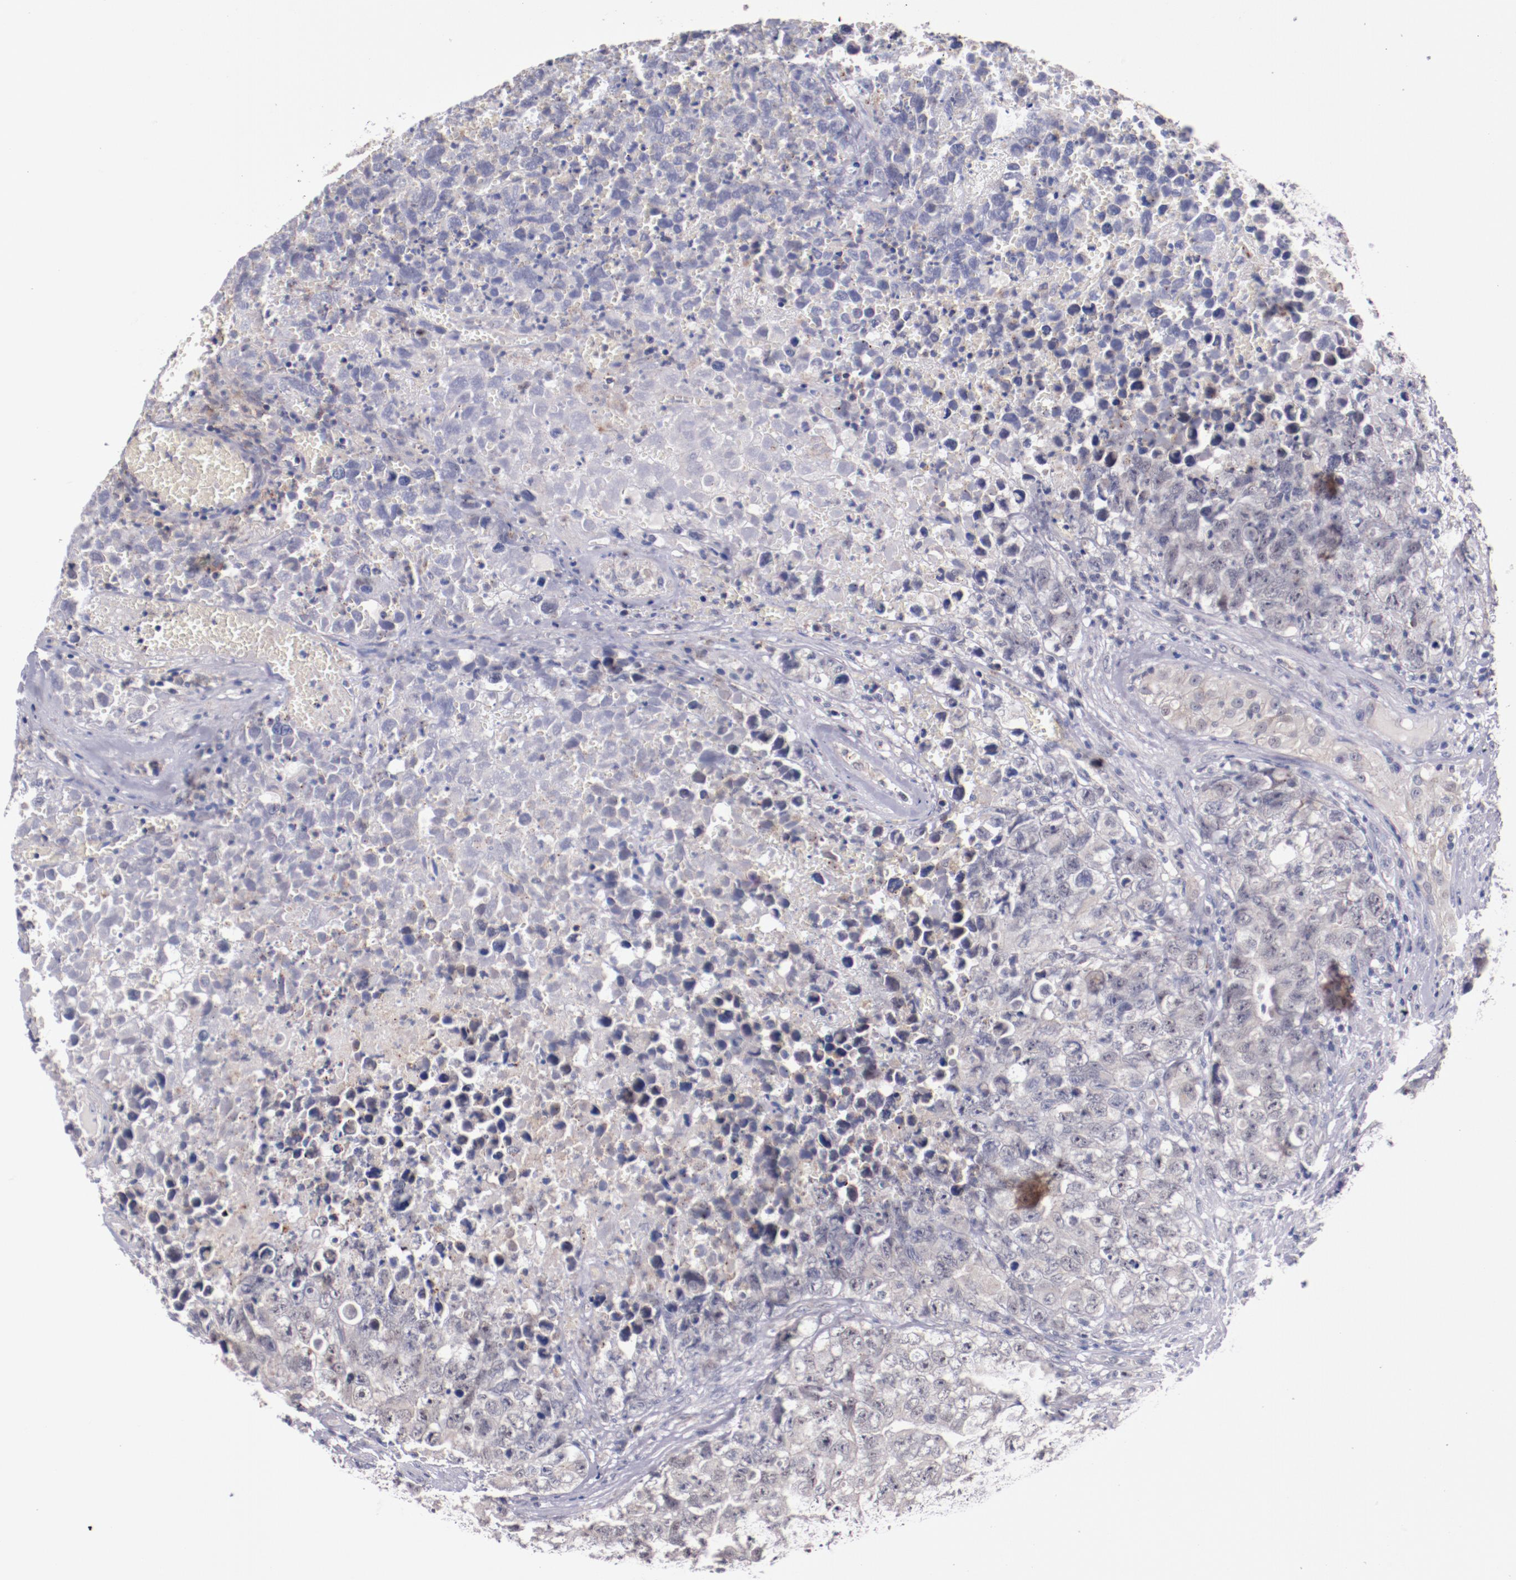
{"staining": {"intensity": "negative", "quantity": "none", "location": "none"}, "tissue": "testis cancer", "cell_type": "Tumor cells", "image_type": "cancer", "snomed": [{"axis": "morphology", "description": "Carcinoma, Embryonal, NOS"}, {"axis": "topography", "description": "Testis"}], "caption": "There is no significant staining in tumor cells of testis embryonal carcinoma. (Stains: DAB (3,3'-diaminobenzidine) immunohistochemistry (IHC) with hematoxylin counter stain, Microscopy: brightfield microscopy at high magnification).", "gene": "SYP", "patient": {"sex": "male", "age": 31}}